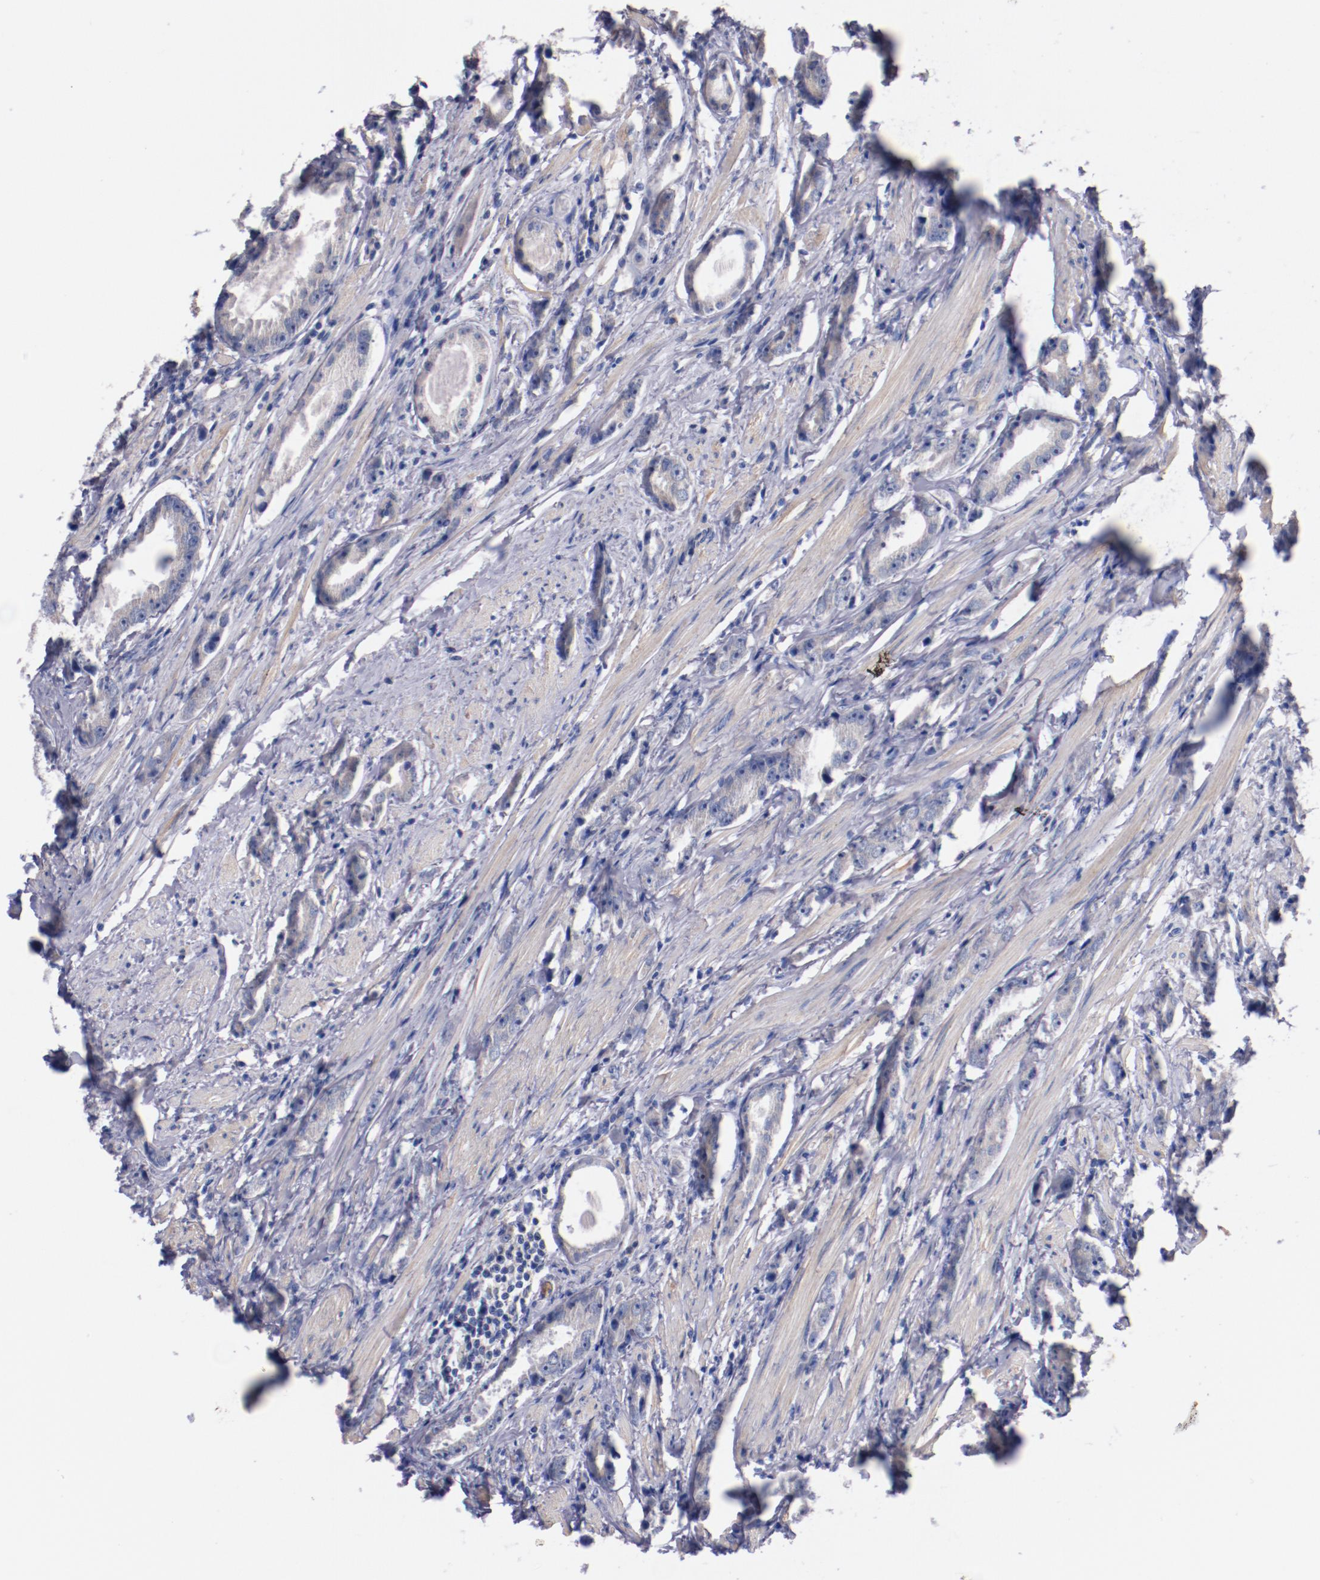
{"staining": {"intensity": "negative", "quantity": "none", "location": "none"}, "tissue": "prostate cancer", "cell_type": "Tumor cells", "image_type": "cancer", "snomed": [{"axis": "morphology", "description": "Adenocarcinoma, Medium grade"}, {"axis": "topography", "description": "Prostate"}], "caption": "This is an immunohistochemistry histopathology image of prostate medium-grade adenocarcinoma. There is no staining in tumor cells.", "gene": "CNTNAP2", "patient": {"sex": "male", "age": 53}}